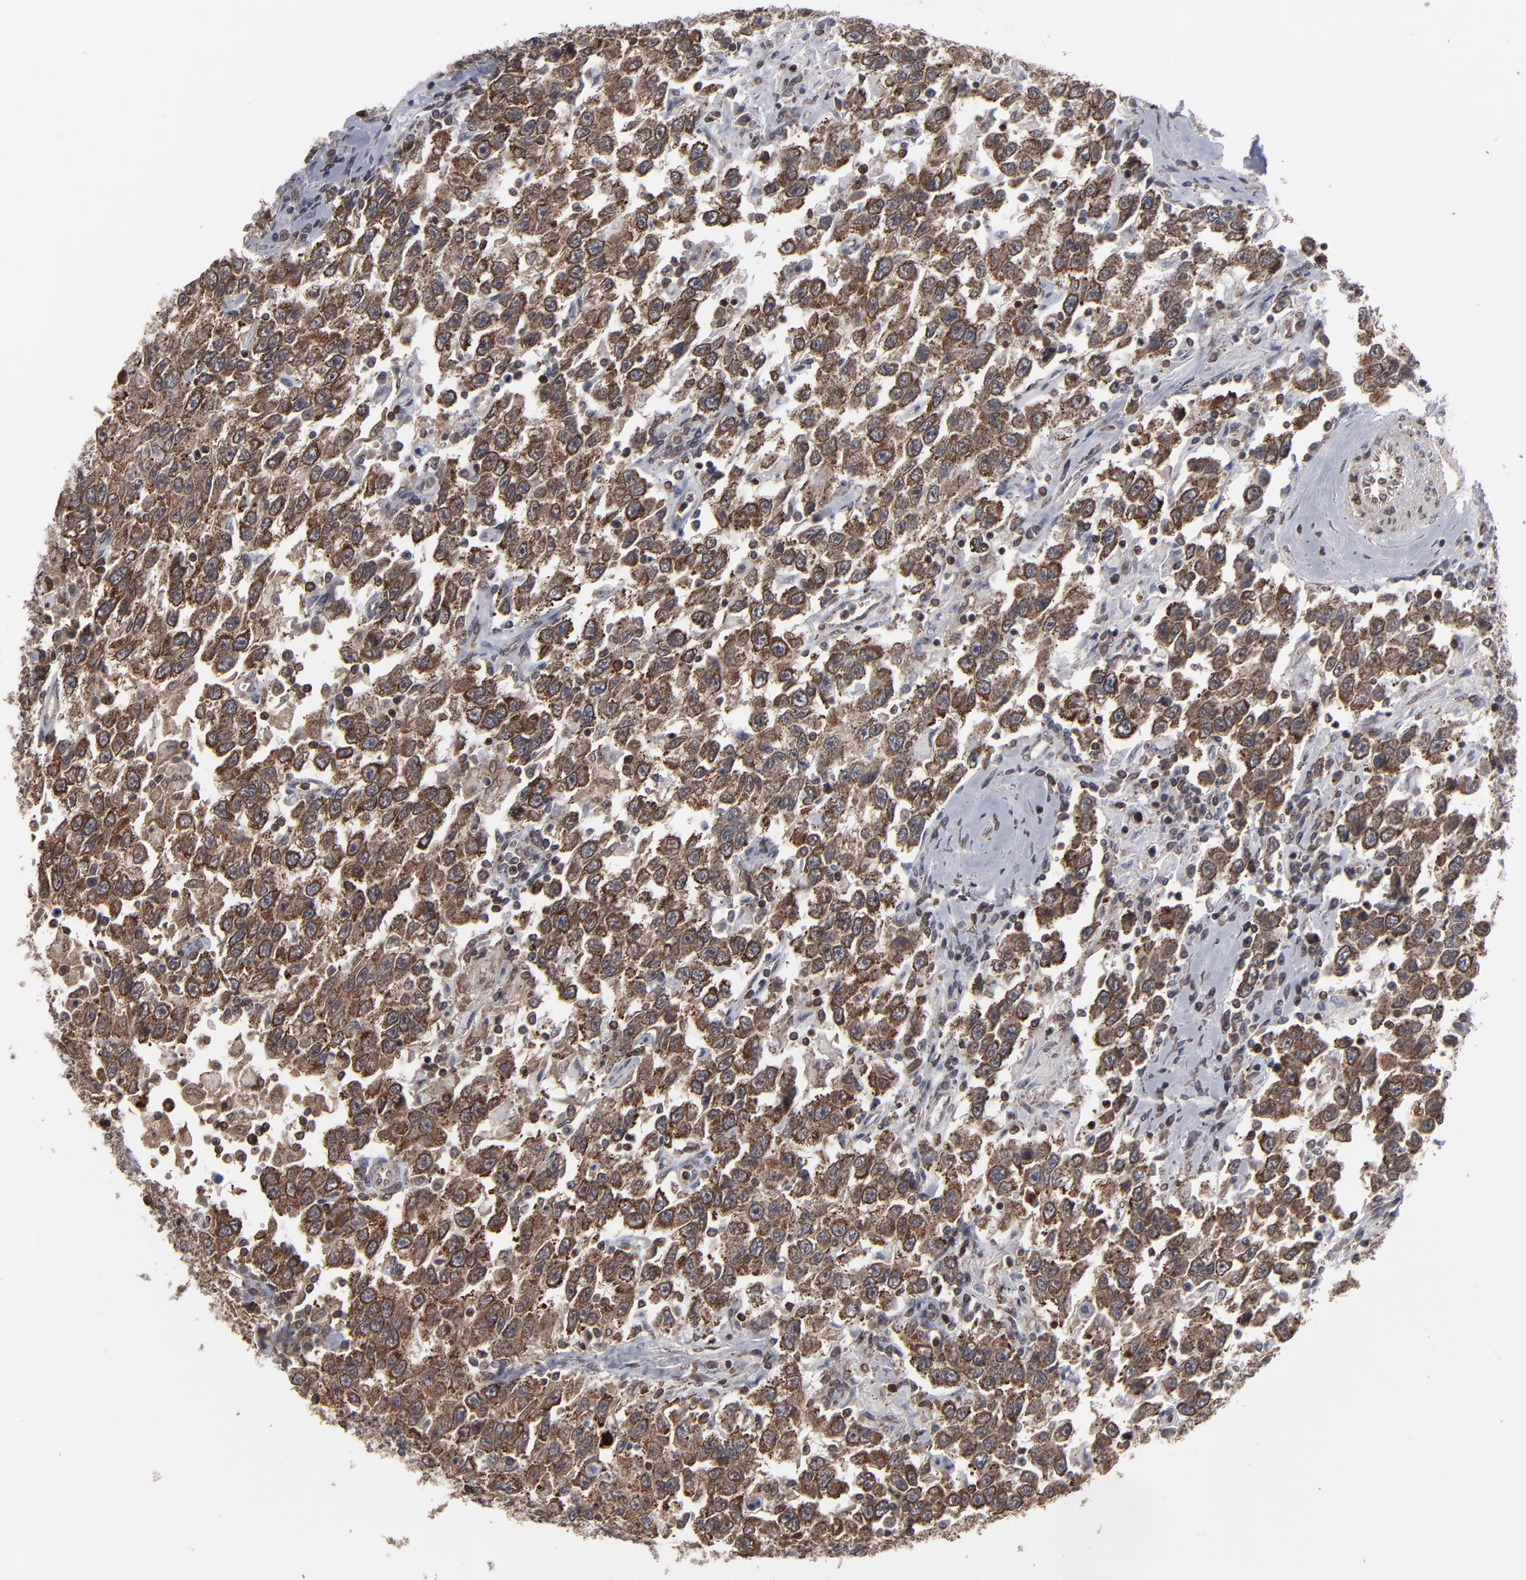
{"staining": {"intensity": "strong", "quantity": ">75%", "location": "cytoplasmic/membranous,nuclear"}, "tissue": "testis cancer", "cell_type": "Tumor cells", "image_type": "cancer", "snomed": [{"axis": "morphology", "description": "Seminoma, NOS"}, {"axis": "topography", "description": "Testis"}], "caption": "A brown stain highlights strong cytoplasmic/membranous and nuclear positivity of a protein in testis seminoma tumor cells.", "gene": "KIAA2026", "patient": {"sex": "male", "age": 41}}